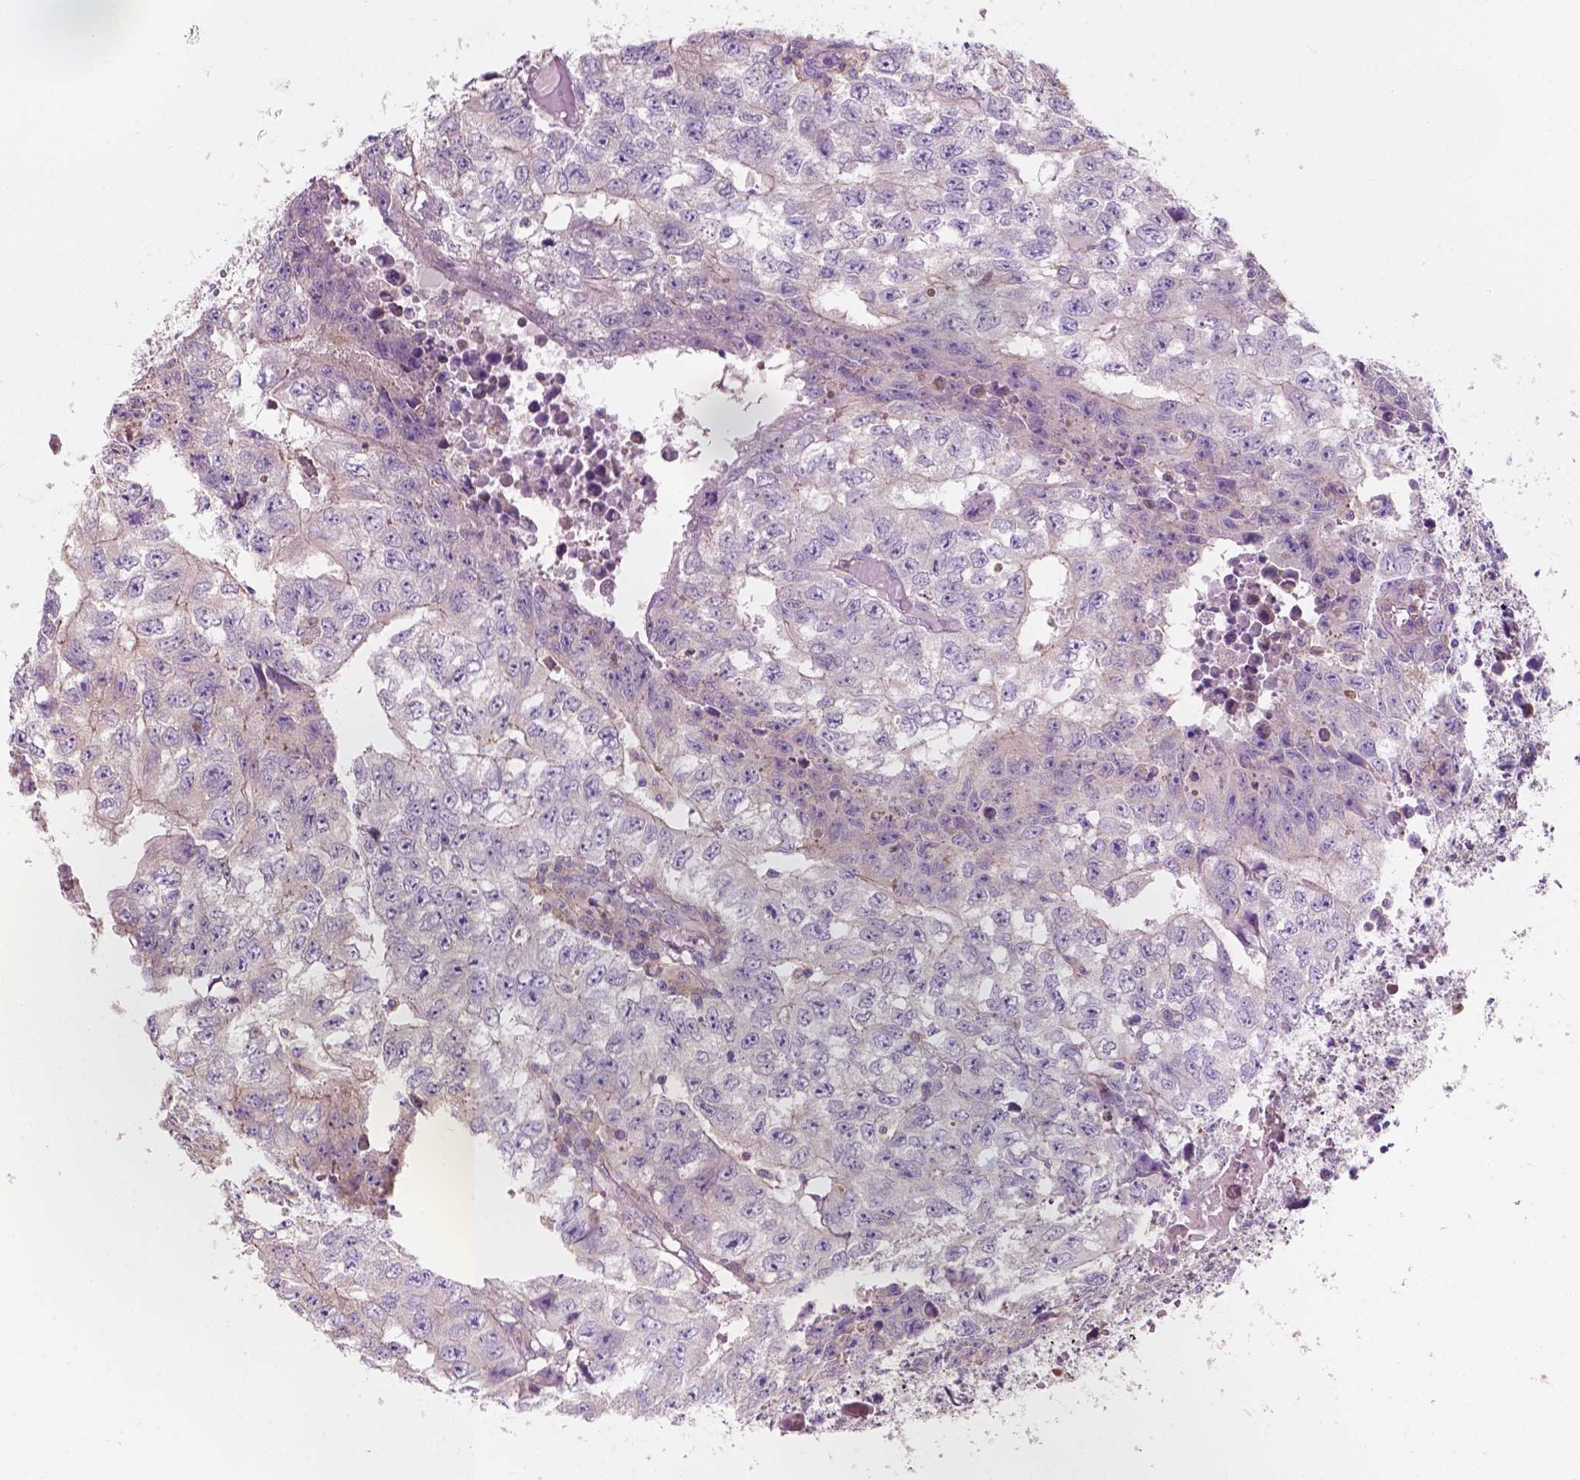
{"staining": {"intensity": "negative", "quantity": "none", "location": "none"}, "tissue": "testis cancer", "cell_type": "Tumor cells", "image_type": "cancer", "snomed": [{"axis": "morphology", "description": "Carcinoma, Embryonal, NOS"}, {"axis": "morphology", "description": "Teratoma, malignant, NOS"}, {"axis": "topography", "description": "Testis"}], "caption": "Tumor cells are negative for brown protein staining in testis cancer (embryonal carcinoma).", "gene": "SEMA4A", "patient": {"sex": "male", "age": 24}}